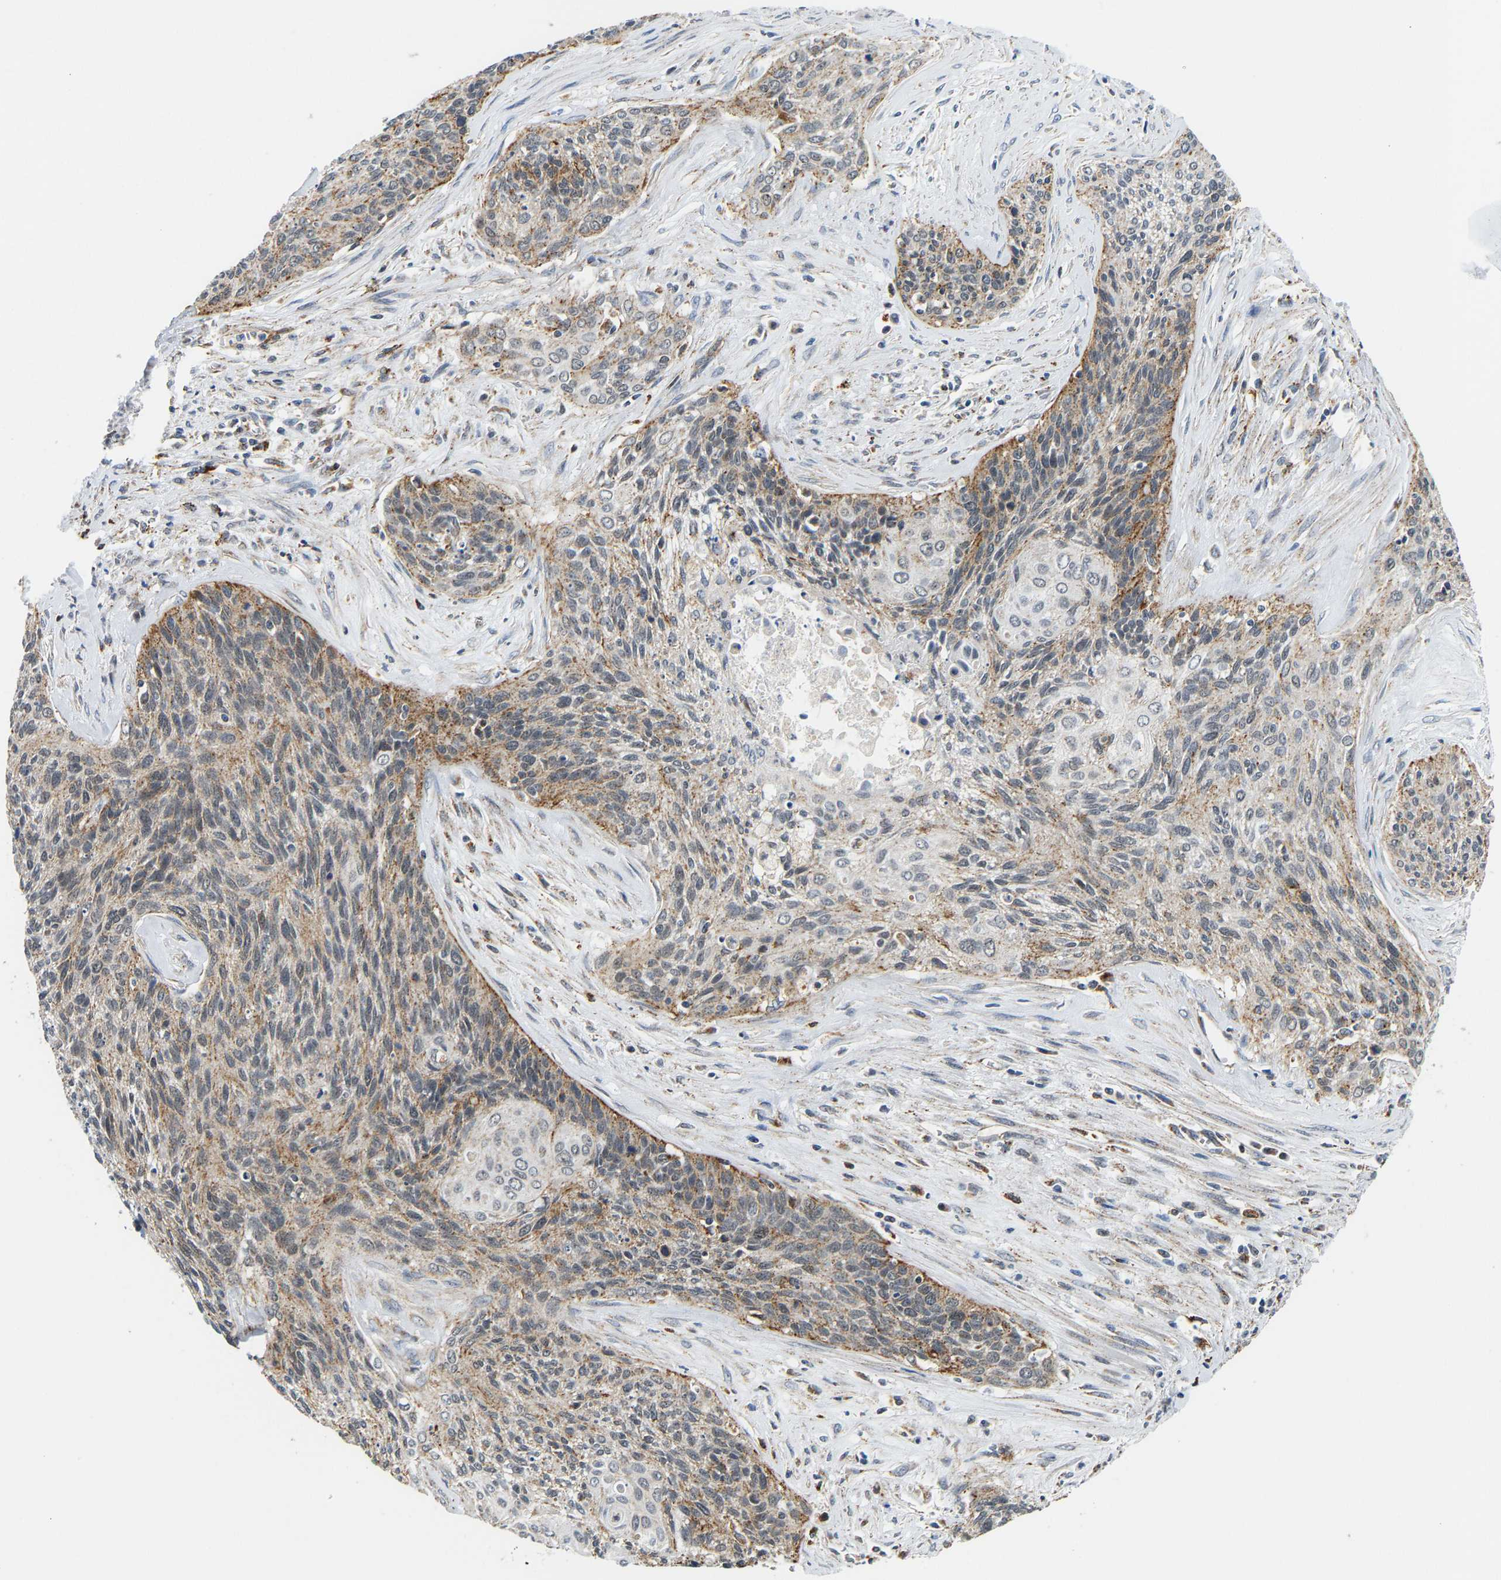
{"staining": {"intensity": "moderate", "quantity": "<25%", "location": "cytoplasmic/membranous"}, "tissue": "cervical cancer", "cell_type": "Tumor cells", "image_type": "cancer", "snomed": [{"axis": "morphology", "description": "Squamous cell carcinoma, NOS"}, {"axis": "topography", "description": "Cervix"}], "caption": "Moderate cytoplasmic/membranous protein positivity is seen in about <25% of tumor cells in cervical squamous cell carcinoma.", "gene": "GIMAP7", "patient": {"sex": "female", "age": 55}}